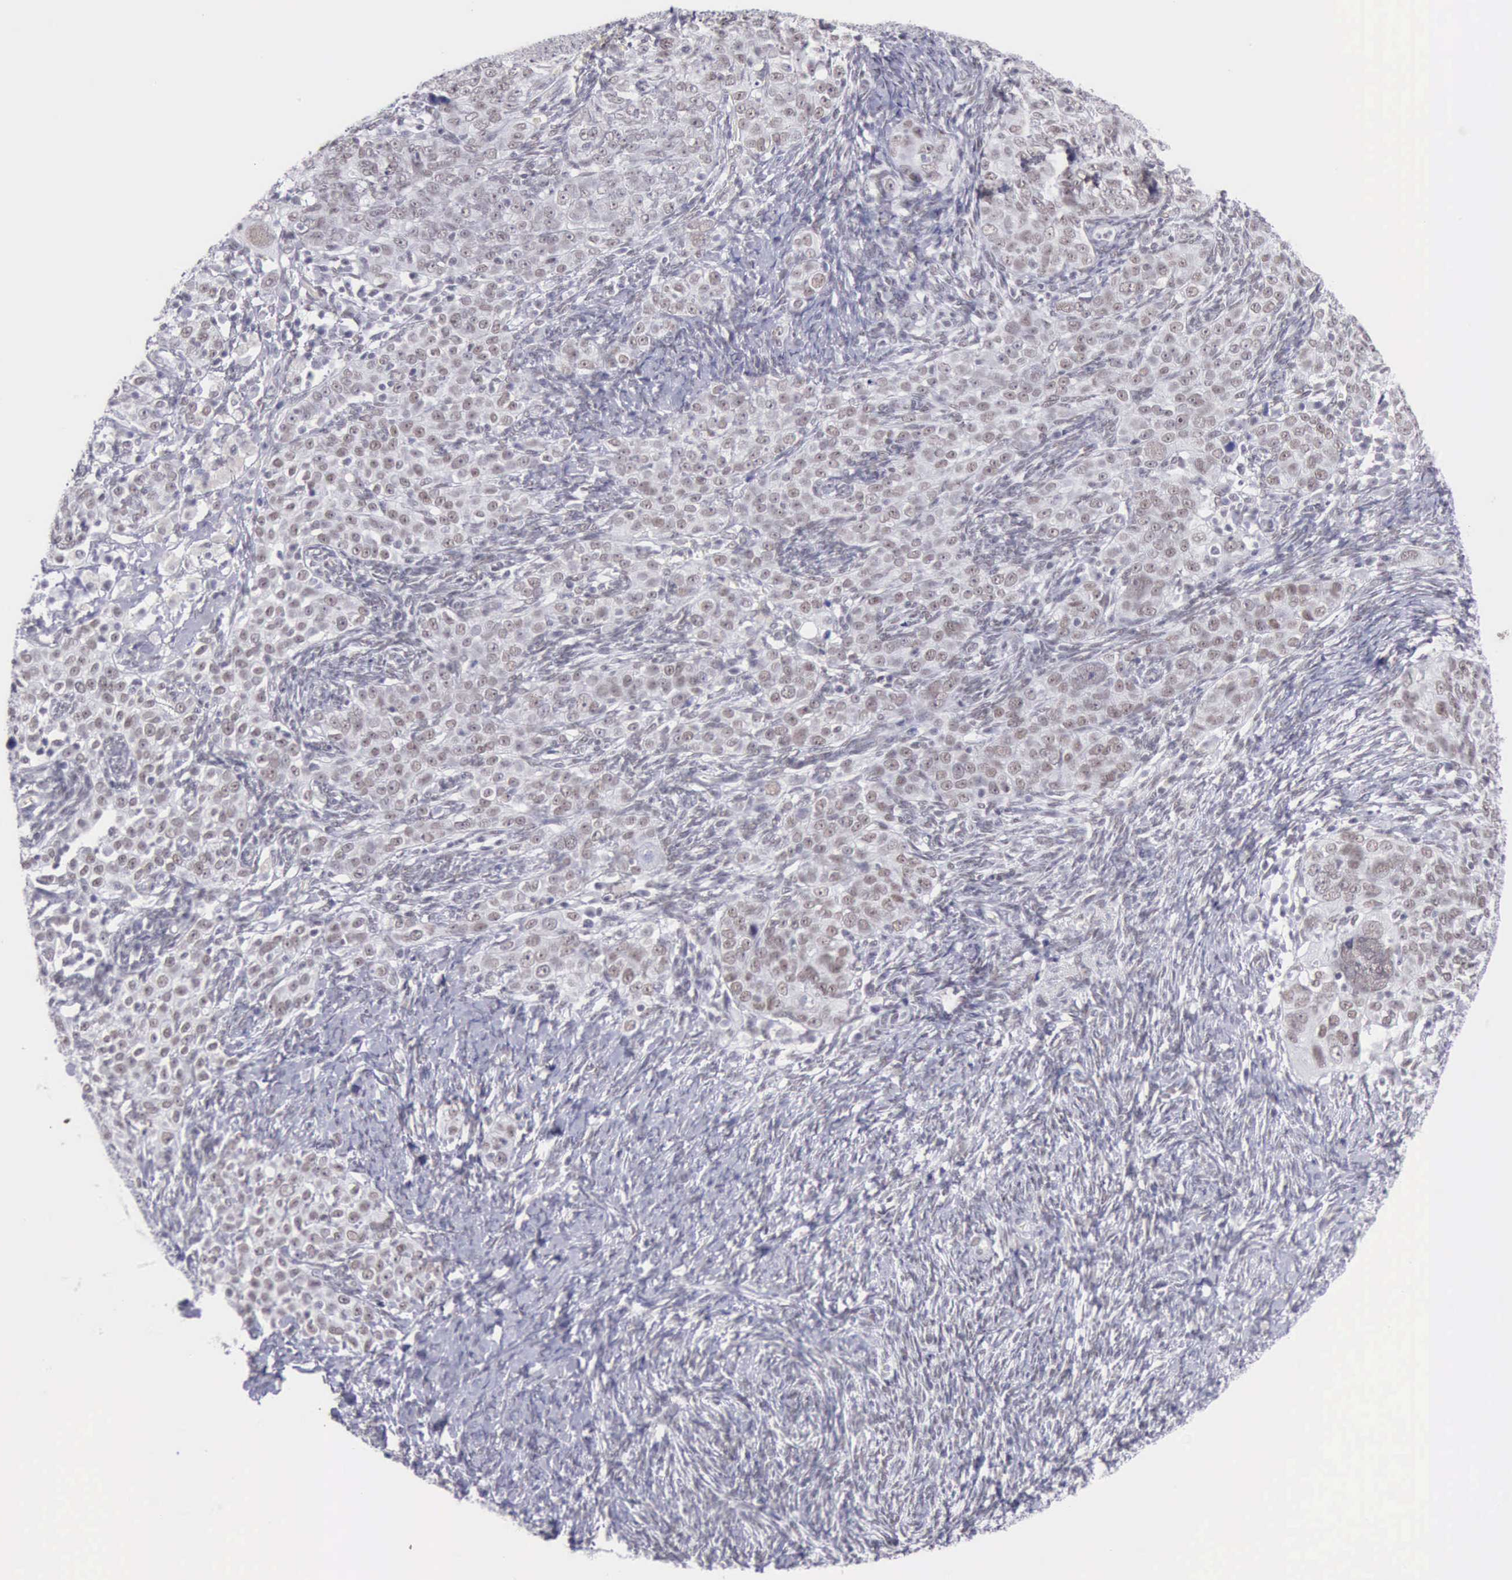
{"staining": {"intensity": "weak", "quantity": "<25%", "location": "nuclear"}, "tissue": "ovarian cancer", "cell_type": "Tumor cells", "image_type": "cancer", "snomed": [{"axis": "morphology", "description": "Normal tissue, NOS"}, {"axis": "morphology", "description": "Cystadenocarcinoma, serous, NOS"}, {"axis": "topography", "description": "Ovary"}], "caption": "The histopathology image reveals no significant staining in tumor cells of ovarian serous cystadenocarcinoma.", "gene": "EP300", "patient": {"sex": "female", "age": 62}}